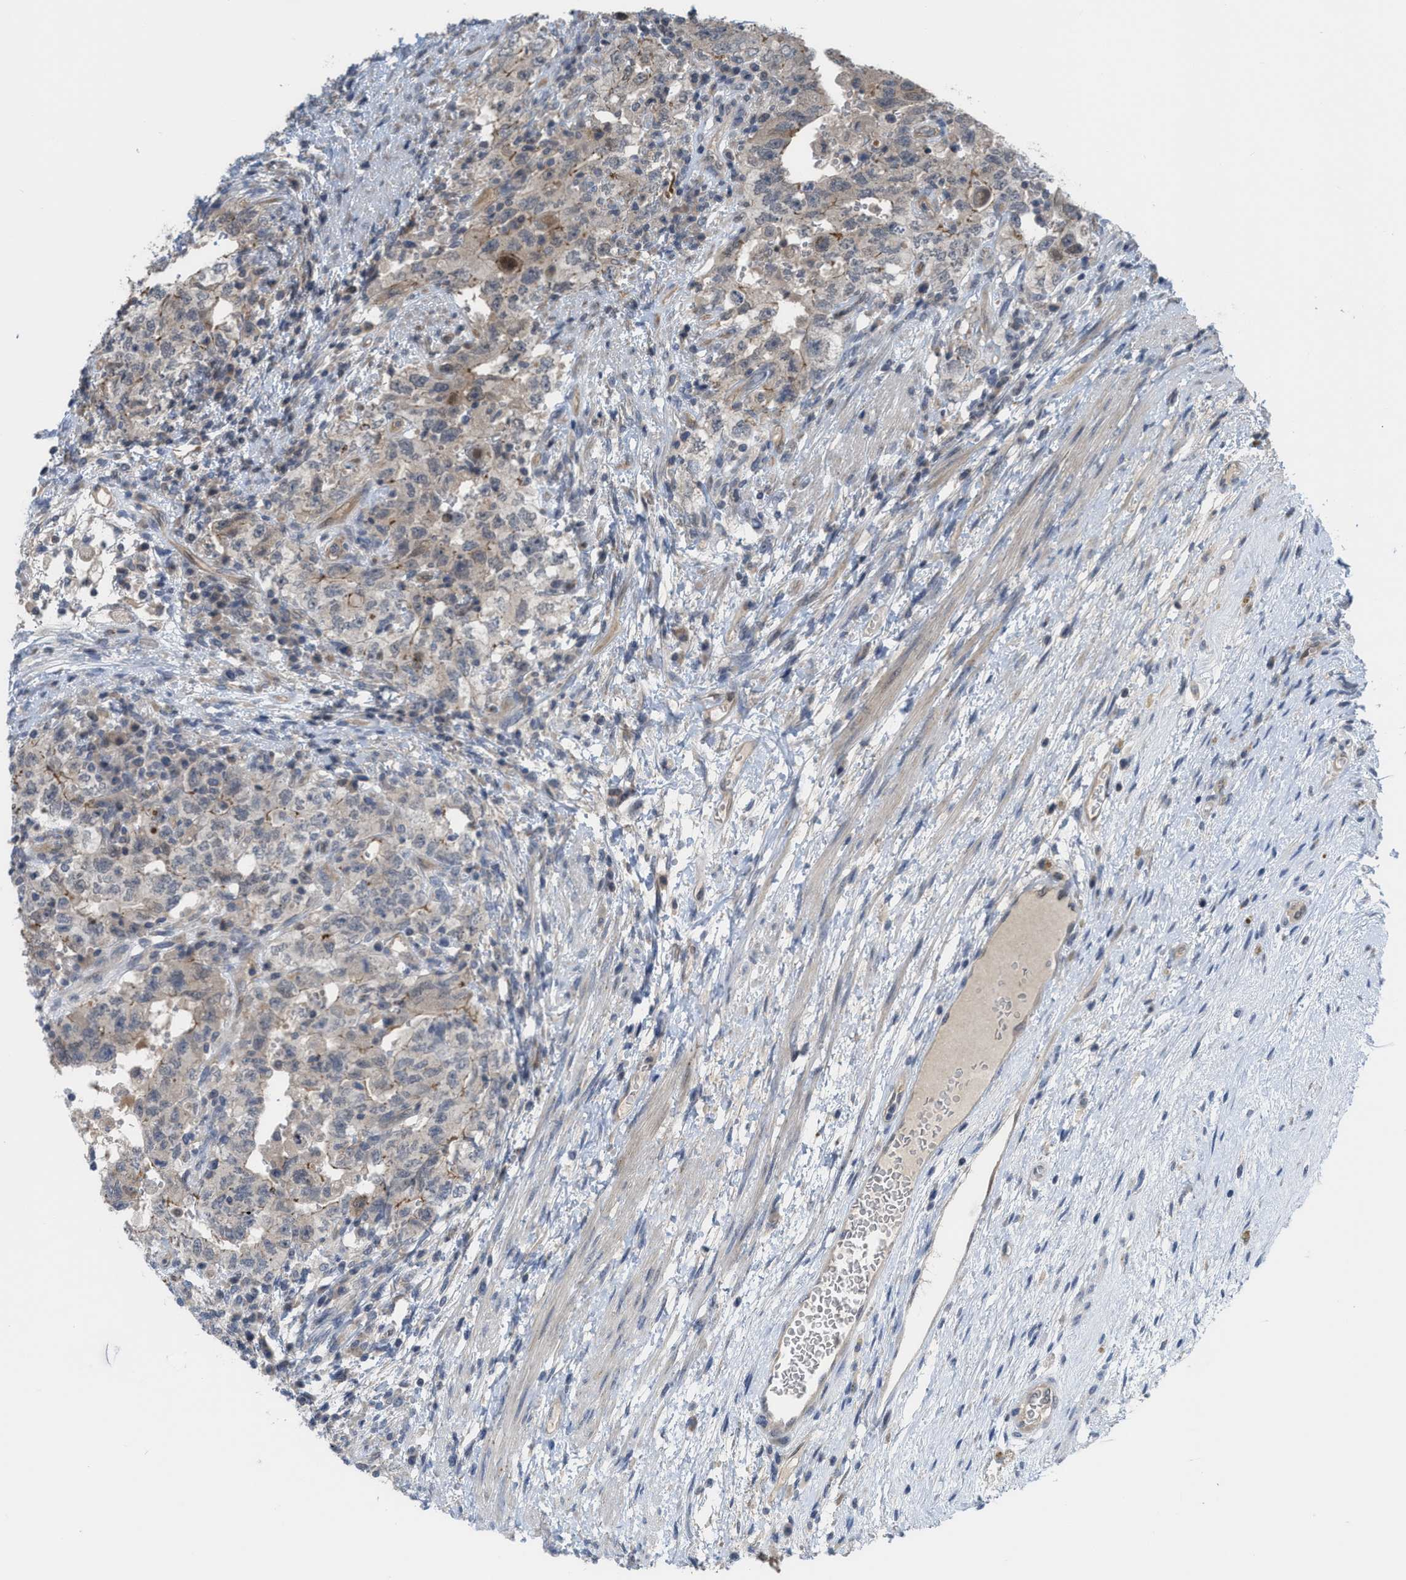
{"staining": {"intensity": "negative", "quantity": "none", "location": "none"}, "tissue": "testis cancer", "cell_type": "Tumor cells", "image_type": "cancer", "snomed": [{"axis": "morphology", "description": "Carcinoma, Embryonal, NOS"}, {"axis": "topography", "description": "Testis"}], "caption": "Immunohistochemistry photomicrograph of neoplastic tissue: human testis embryonal carcinoma stained with DAB (3,3'-diaminobenzidine) exhibits no significant protein positivity in tumor cells.", "gene": "LDAF1", "patient": {"sex": "male", "age": 26}}